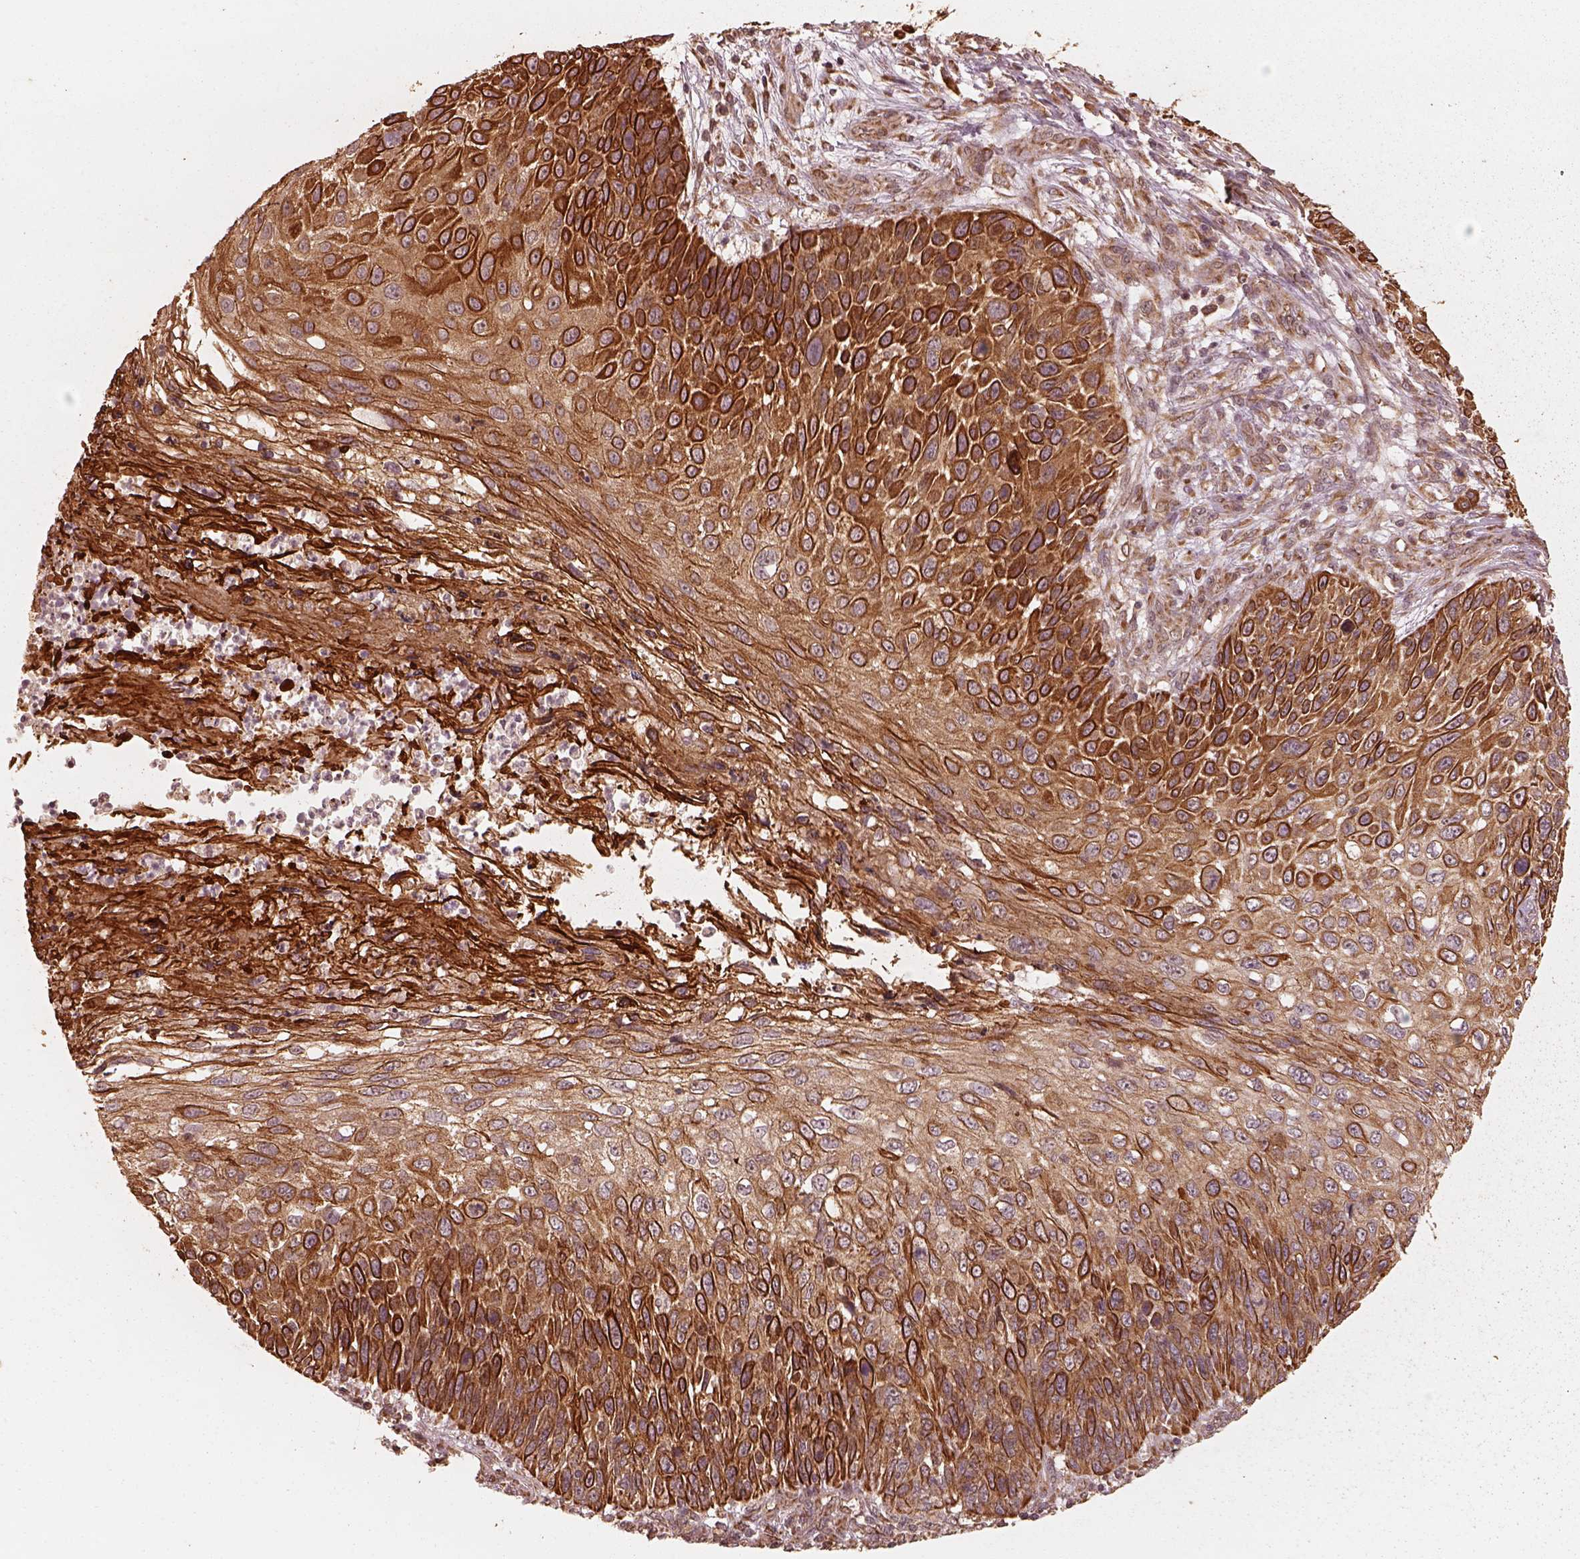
{"staining": {"intensity": "strong", "quantity": ">75%", "location": "cytoplasmic/membranous"}, "tissue": "skin cancer", "cell_type": "Tumor cells", "image_type": "cancer", "snomed": [{"axis": "morphology", "description": "Squamous cell carcinoma, NOS"}, {"axis": "topography", "description": "Skin"}], "caption": "Human skin cancer (squamous cell carcinoma) stained with a brown dye reveals strong cytoplasmic/membranous positive positivity in approximately >75% of tumor cells.", "gene": "DNAJC25", "patient": {"sex": "male", "age": 92}}